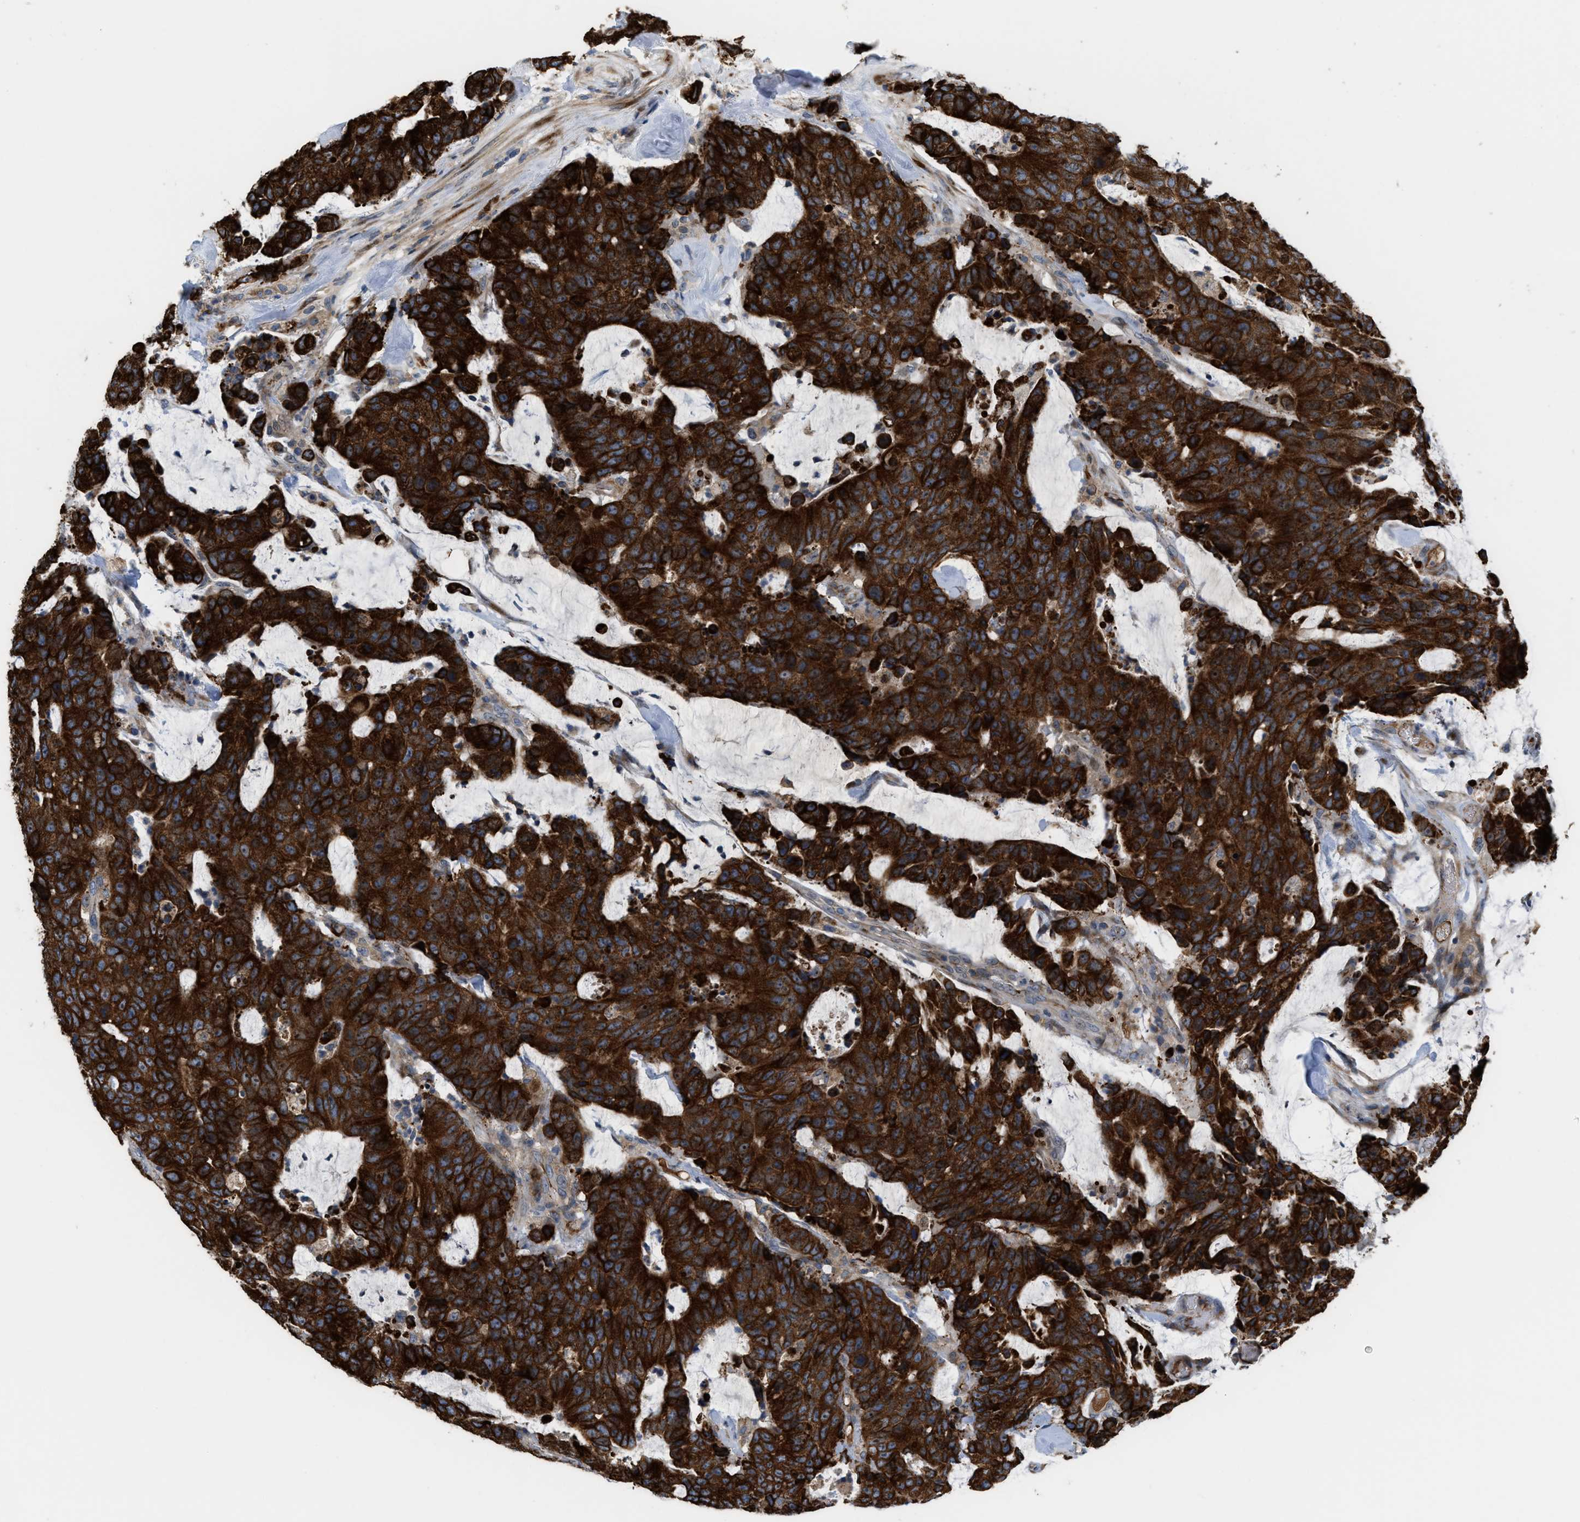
{"staining": {"intensity": "strong", "quantity": ">75%", "location": "cytoplasmic/membranous"}, "tissue": "colorectal cancer", "cell_type": "Tumor cells", "image_type": "cancer", "snomed": [{"axis": "morphology", "description": "Adenocarcinoma, NOS"}, {"axis": "topography", "description": "Colon"}], "caption": "About >75% of tumor cells in colorectal adenocarcinoma display strong cytoplasmic/membranous protein expression as visualized by brown immunohistochemical staining.", "gene": "DIPK1A", "patient": {"sex": "female", "age": 86}}